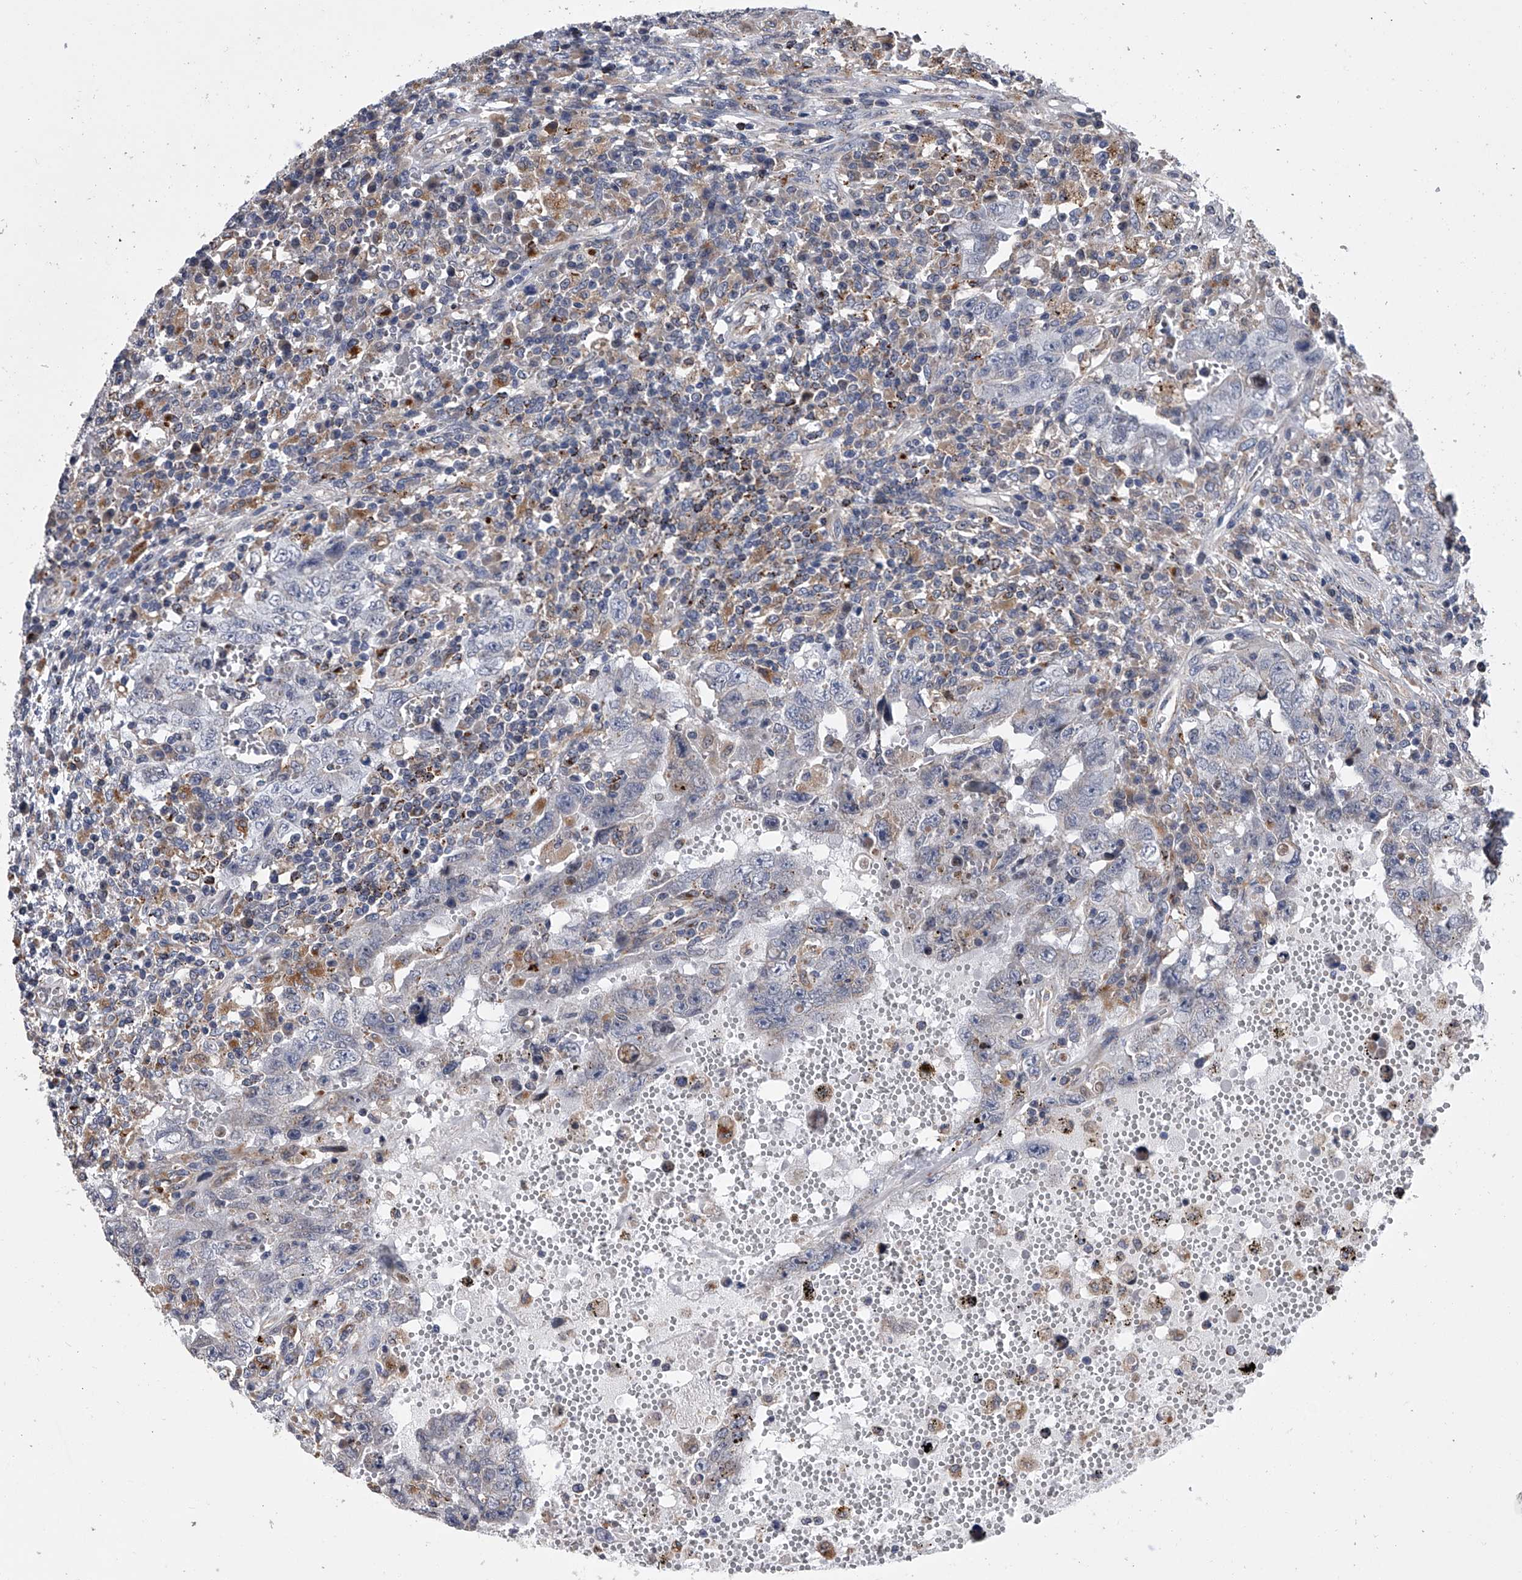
{"staining": {"intensity": "negative", "quantity": "none", "location": "none"}, "tissue": "testis cancer", "cell_type": "Tumor cells", "image_type": "cancer", "snomed": [{"axis": "morphology", "description": "Carcinoma, Embryonal, NOS"}, {"axis": "topography", "description": "Testis"}], "caption": "The histopathology image displays no staining of tumor cells in testis cancer (embryonal carcinoma). Nuclei are stained in blue.", "gene": "TRIM8", "patient": {"sex": "male", "age": 26}}